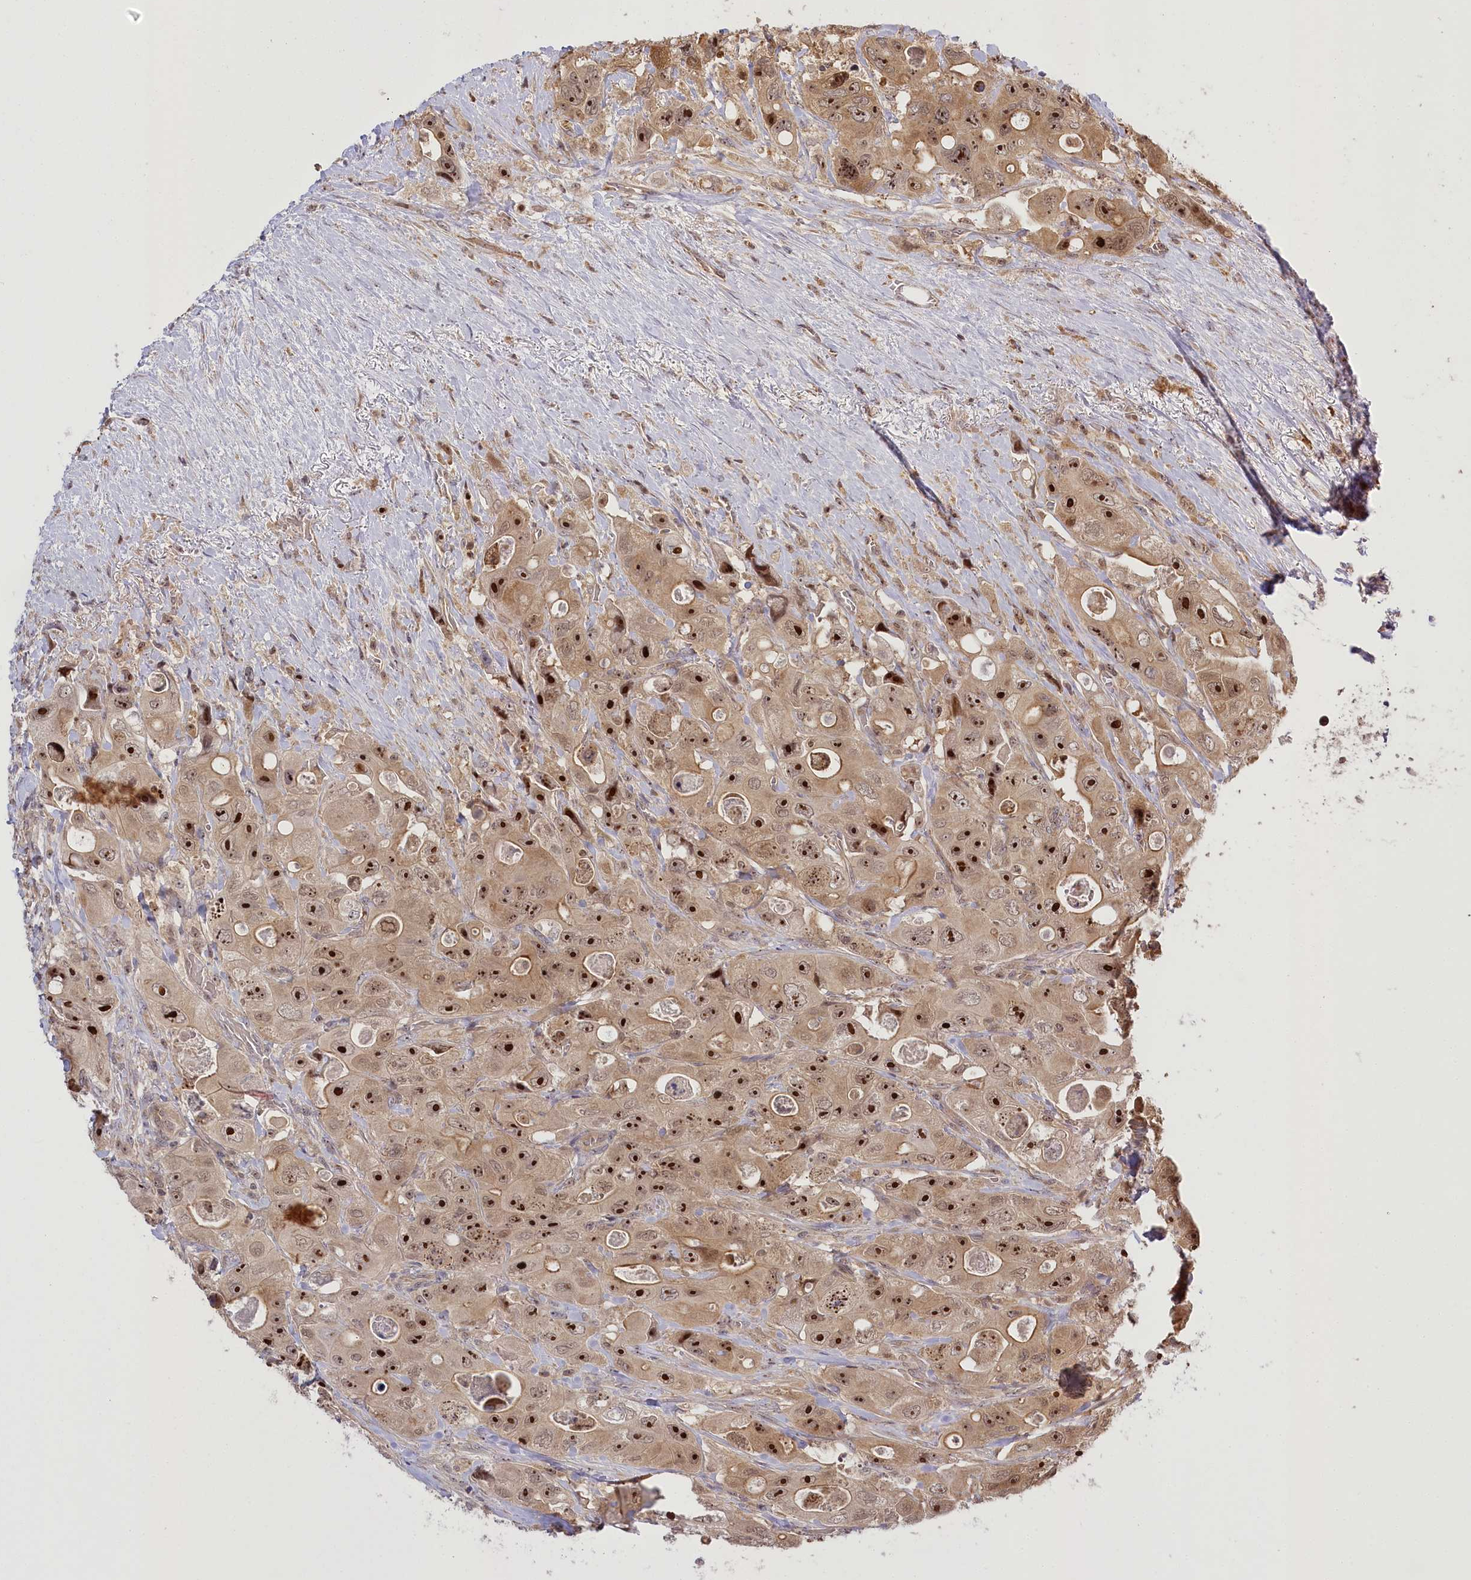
{"staining": {"intensity": "strong", "quantity": ">75%", "location": "cytoplasmic/membranous,nuclear"}, "tissue": "colorectal cancer", "cell_type": "Tumor cells", "image_type": "cancer", "snomed": [{"axis": "morphology", "description": "Adenocarcinoma, NOS"}, {"axis": "topography", "description": "Colon"}], "caption": "Approximately >75% of tumor cells in colorectal cancer display strong cytoplasmic/membranous and nuclear protein positivity as visualized by brown immunohistochemical staining.", "gene": "SERGEF", "patient": {"sex": "female", "age": 46}}